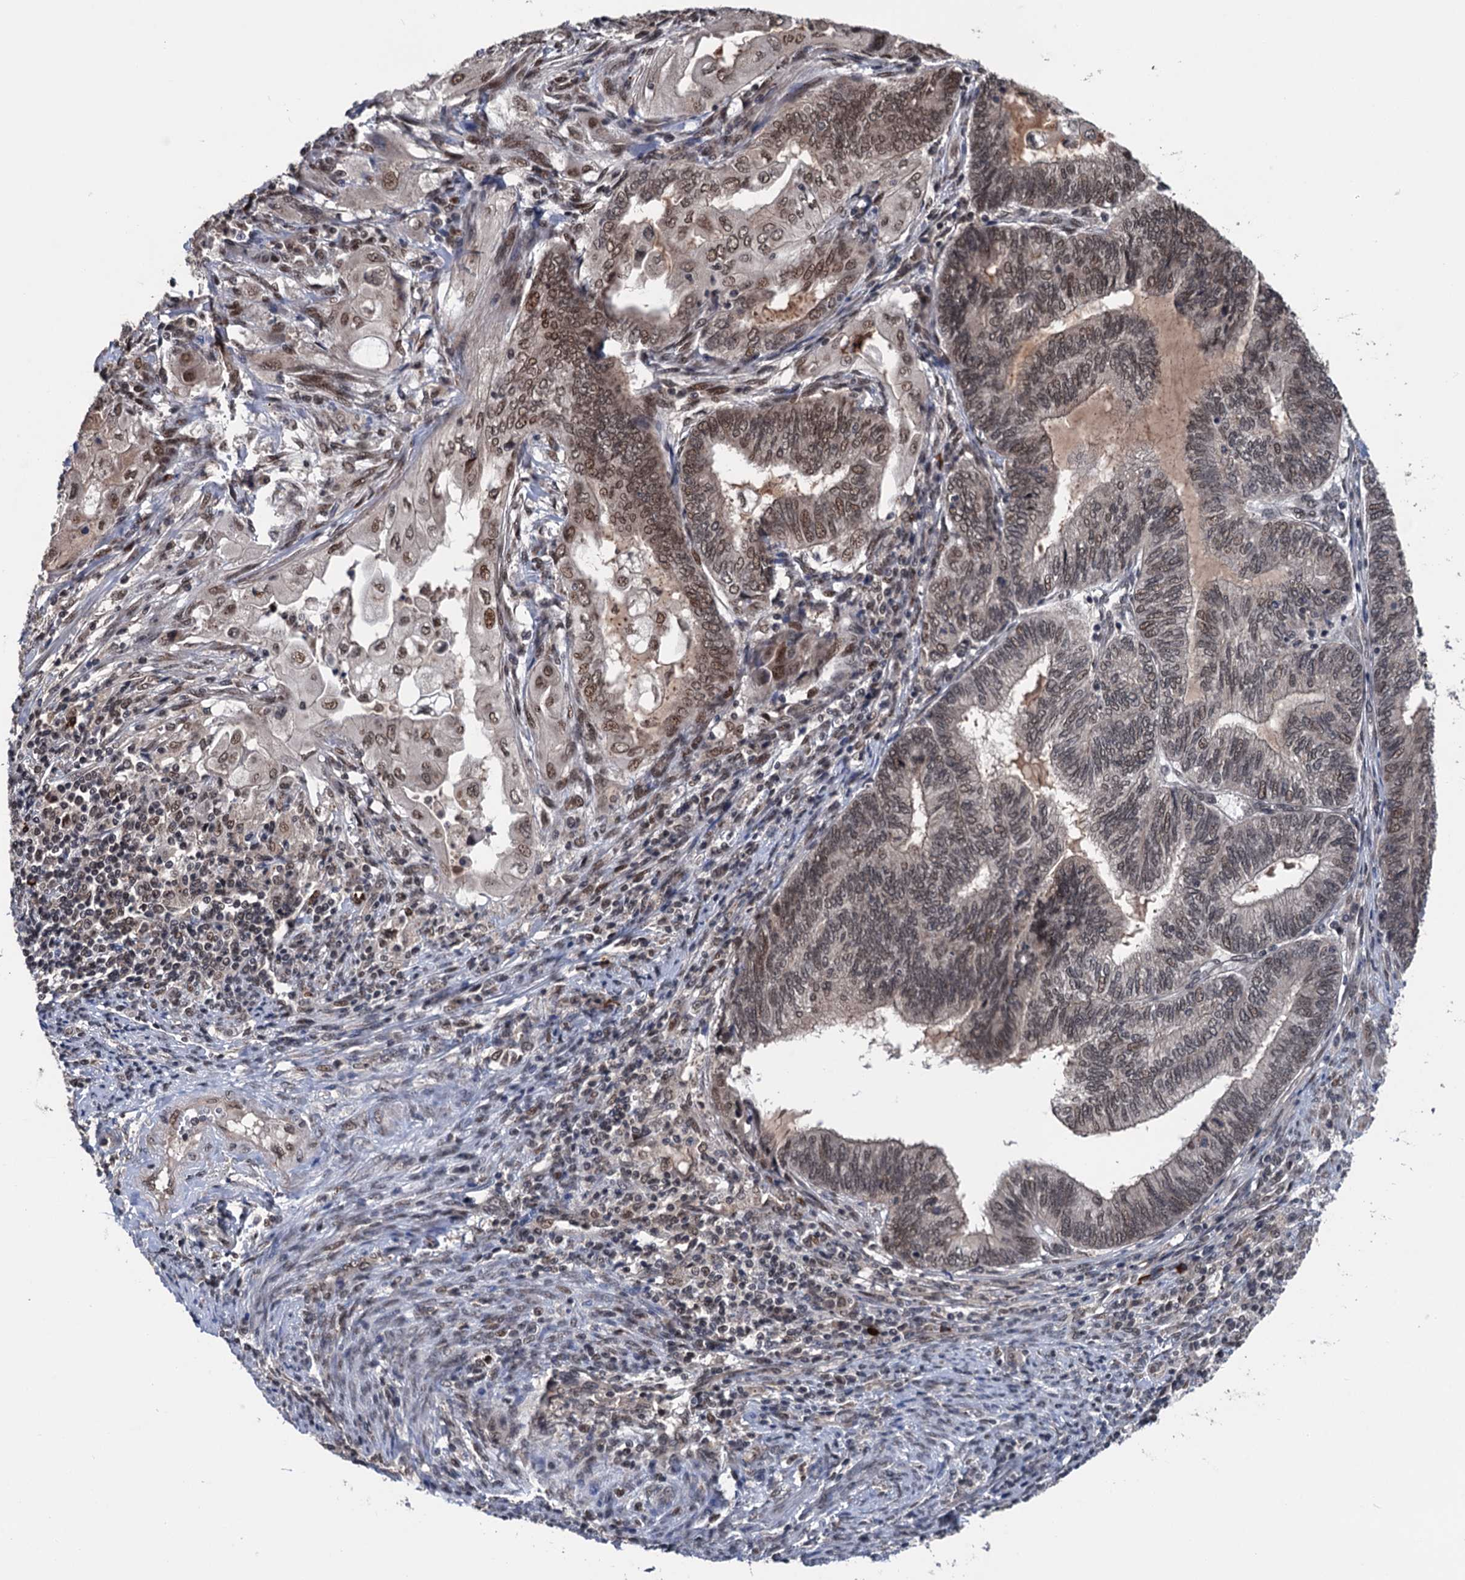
{"staining": {"intensity": "moderate", "quantity": "25%-75%", "location": "nuclear"}, "tissue": "endometrial cancer", "cell_type": "Tumor cells", "image_type": "cancer", "snomed": [{"axis": "morphology", "description": "Adenocarcinoma, NOS"}, {"axis": "topography", "description": "Uterus"}, {"axis": "topography", "description": "Endometrium"}], "caption": "An immunohistochemistry image of tumor tissue is shown. Protein staining in brown highlights moderate nuclear positivity in endometrial cancer (adenocarcinoma) within tumor cells.", "gene": "RASSF4", "patient": {"sex": "female", "age": 70}}